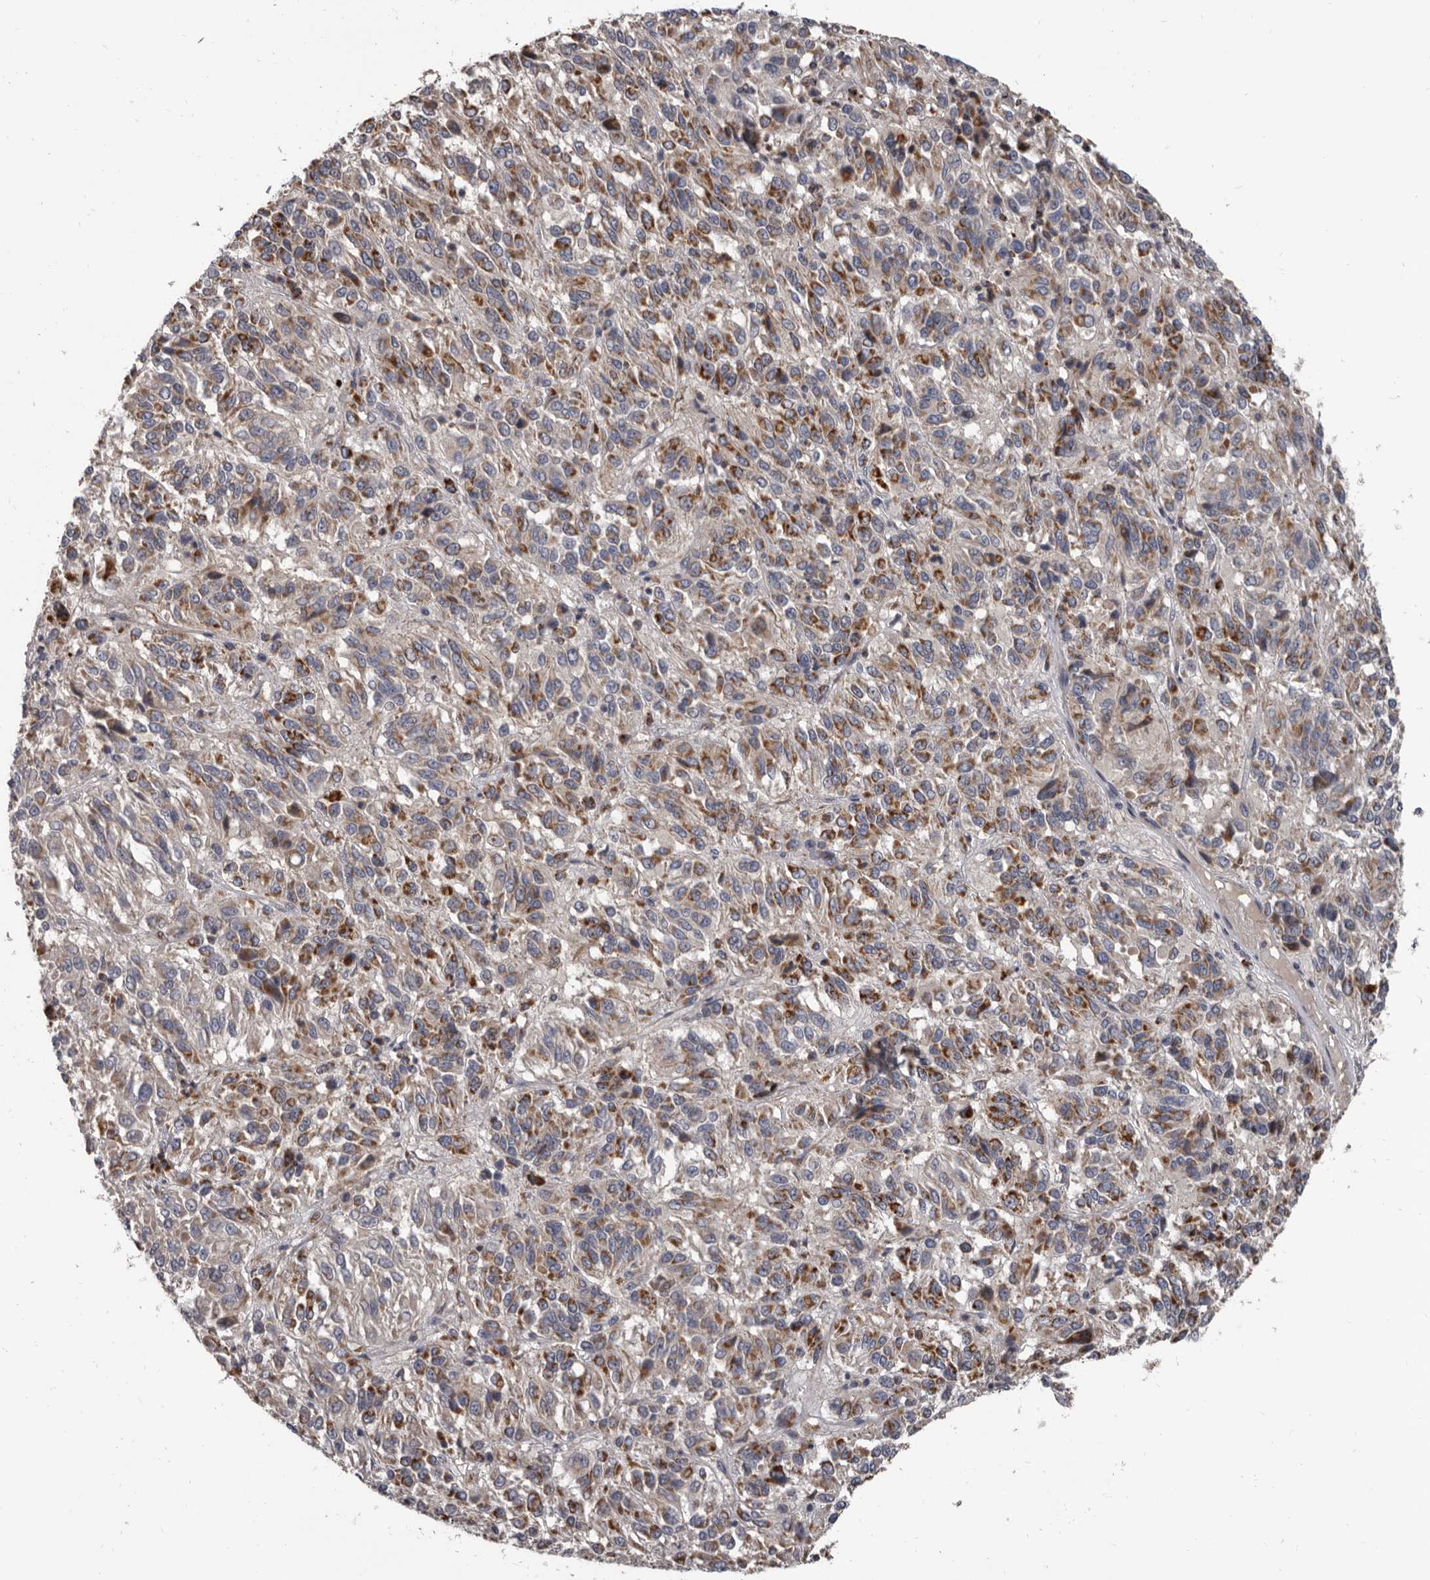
{"staining": {"intensity": "moderate", "quantity": ">75%", "location": "cytoplasmic/membranous"}, "tissue": "melanoma", "cell_type": "Tumor cells", "image_type": "cancer", "snomed": [{"axis": "morphology", "description": "Malignant melanoma, Metastatic site"}, {"axis": "topography", "description": "Lung"}], "caption": "An IHC image of tumor tissue is shown. Protein staining in brown highlights moderate cytoplasmic/membranous positivity in melanoma within tumor cells.", "gene": "ALDH5A1", "patient": {"sex": "male", "age": 64}}